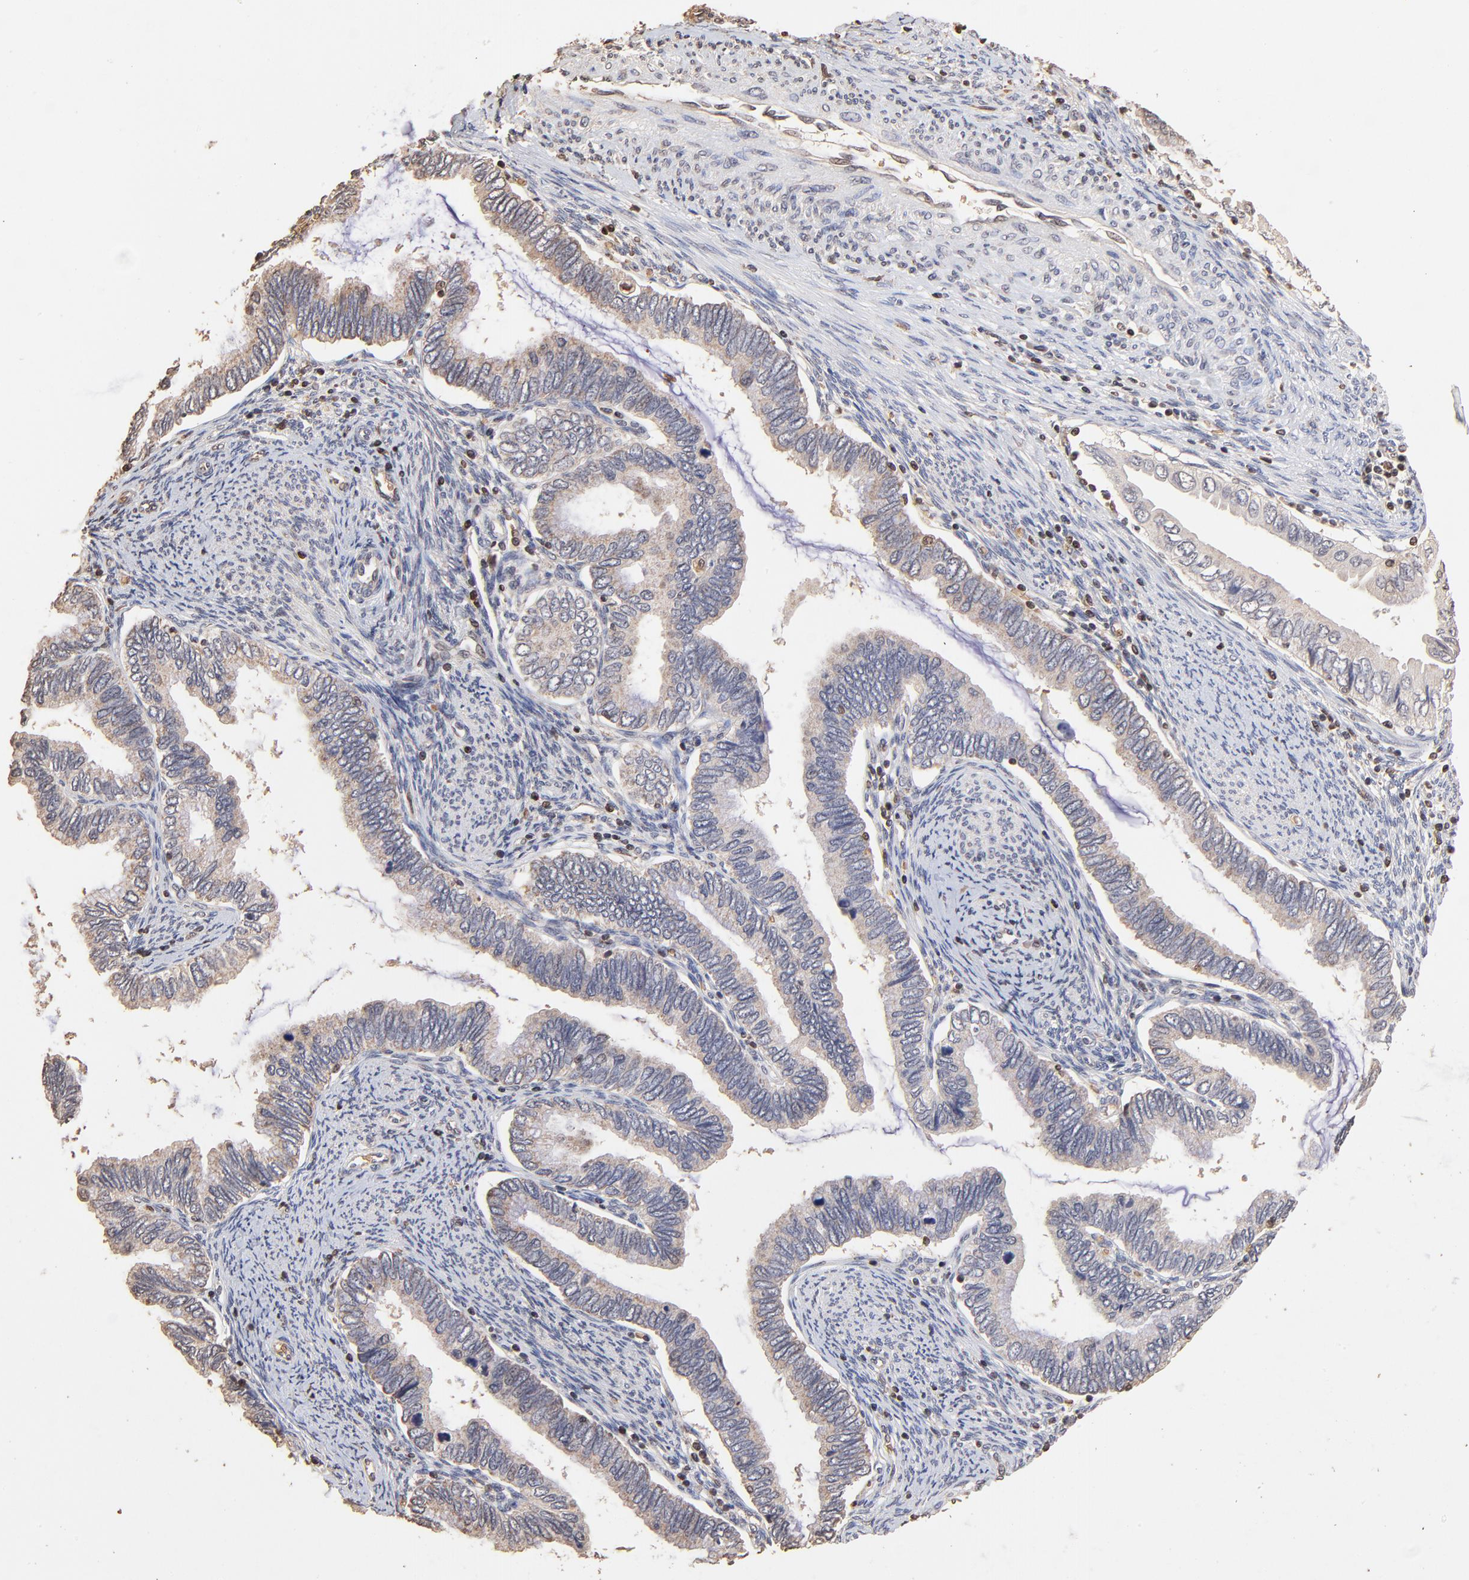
{"staining": {"intensity": "weak", "quantity": ">75%", "location": "cytoplasmic/membranous"}, "tissue": "cervical cancer", "cell_type": "Tumor cells", "image_type": "cancer", "snomed": [{"axis": "morphology", "description": "Adenocarcinoma, NOS"}, {"axis": "topography", "description": "Cervix"}], "caption": "A photomicrograph showing weak cytoplasmic/membranous positivity in about >75% of tumor cells in cervical cancer, as visualized by brown immunohistochemical staining.", "gene": "CASP1", "patient": {"sex": "female", "age": 49}}